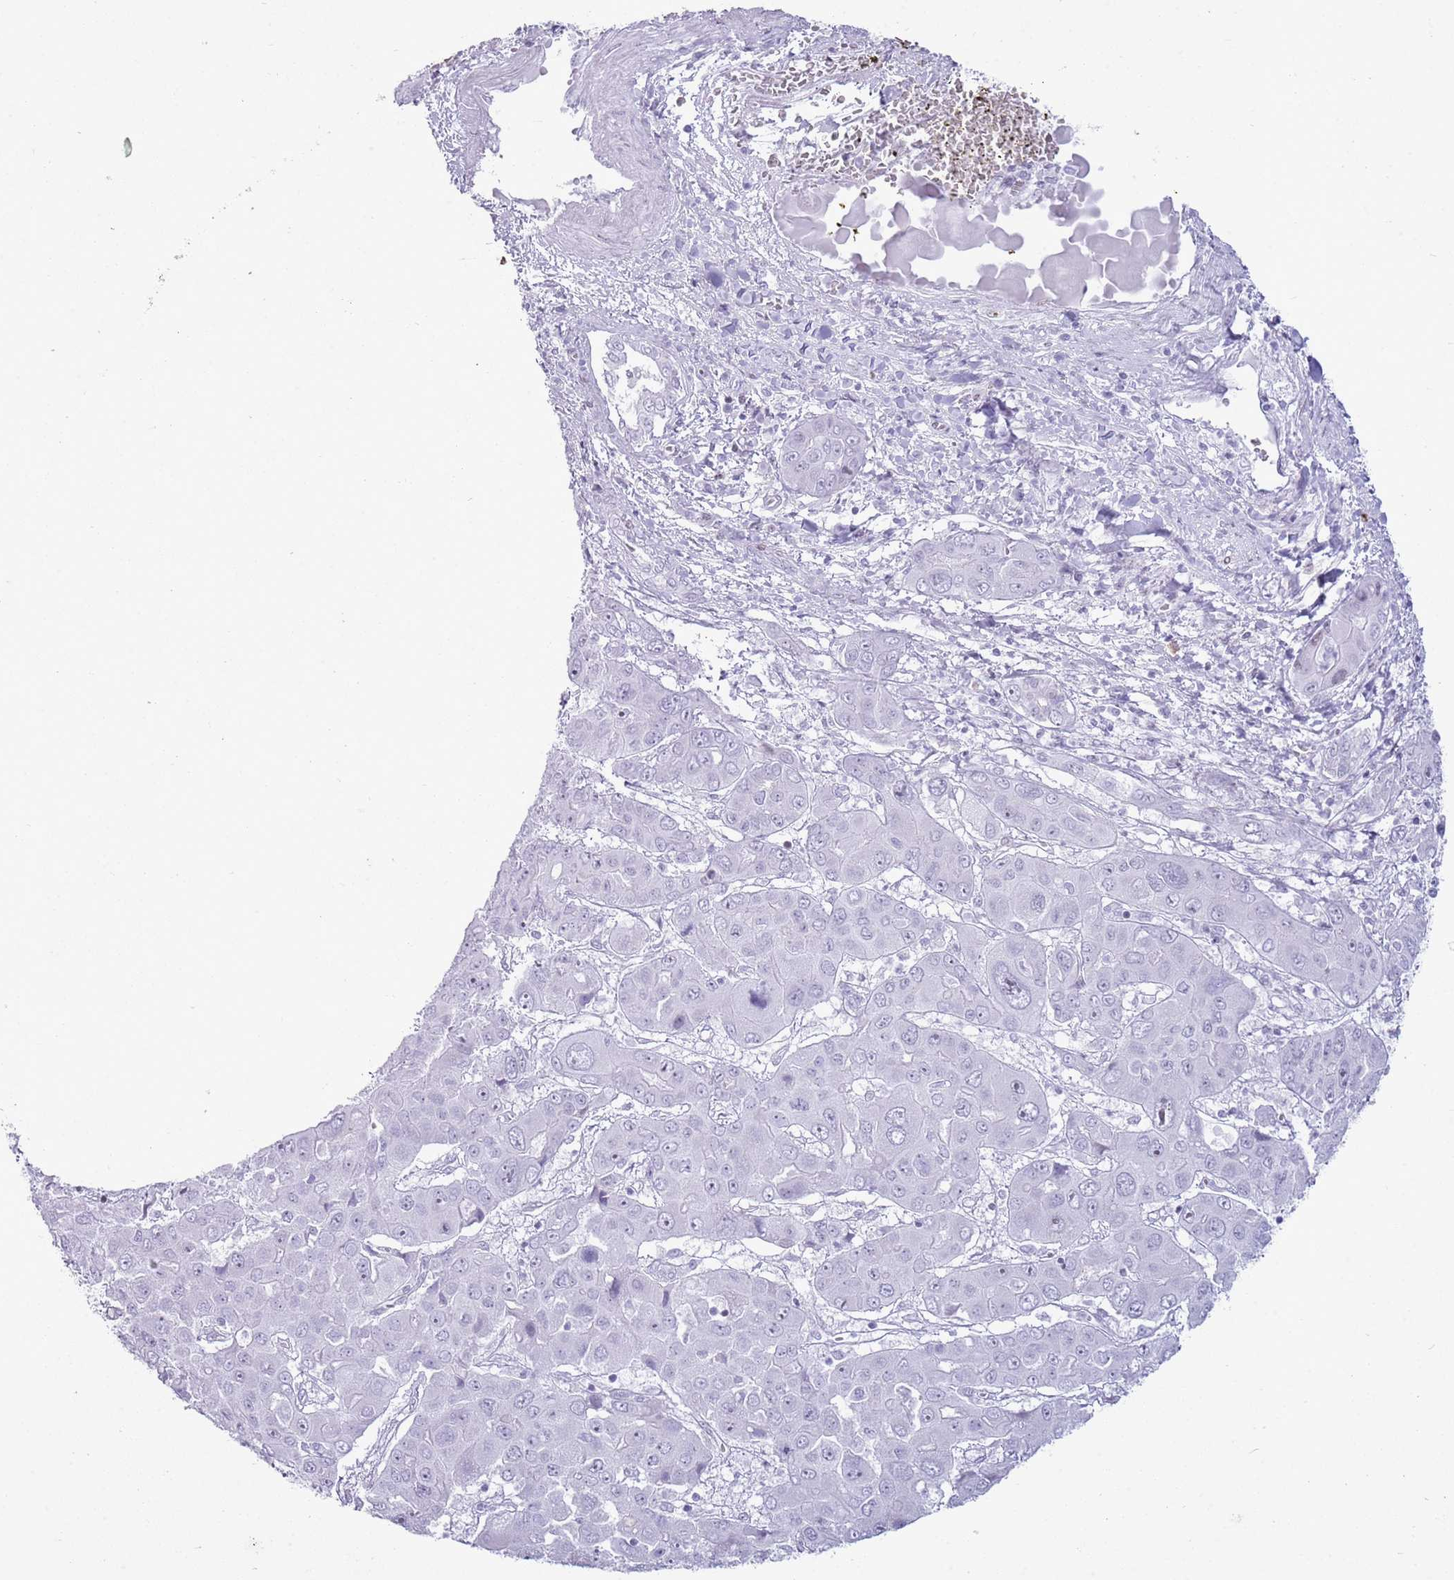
{"staining": {"intensity": "negative", "quantity": "none", "location": "none"}, "tissue": "liver cancer", "cell_type": "Tumor cells", "image_type": "cancer", "snomed": [{"axis": "morphology", "description": "Cholangiocarcinoma"}, {"axis": "topography", "description": "Liver"}], "caption": "This histopathology image is of liver cancer stained with immunohistochemistry to label a protein in brown with the nuclei are counter-stained blue. There is no staining in tumor cells.", "gene": "ASIP", "patient": {"sex": "male", "age": 67}}